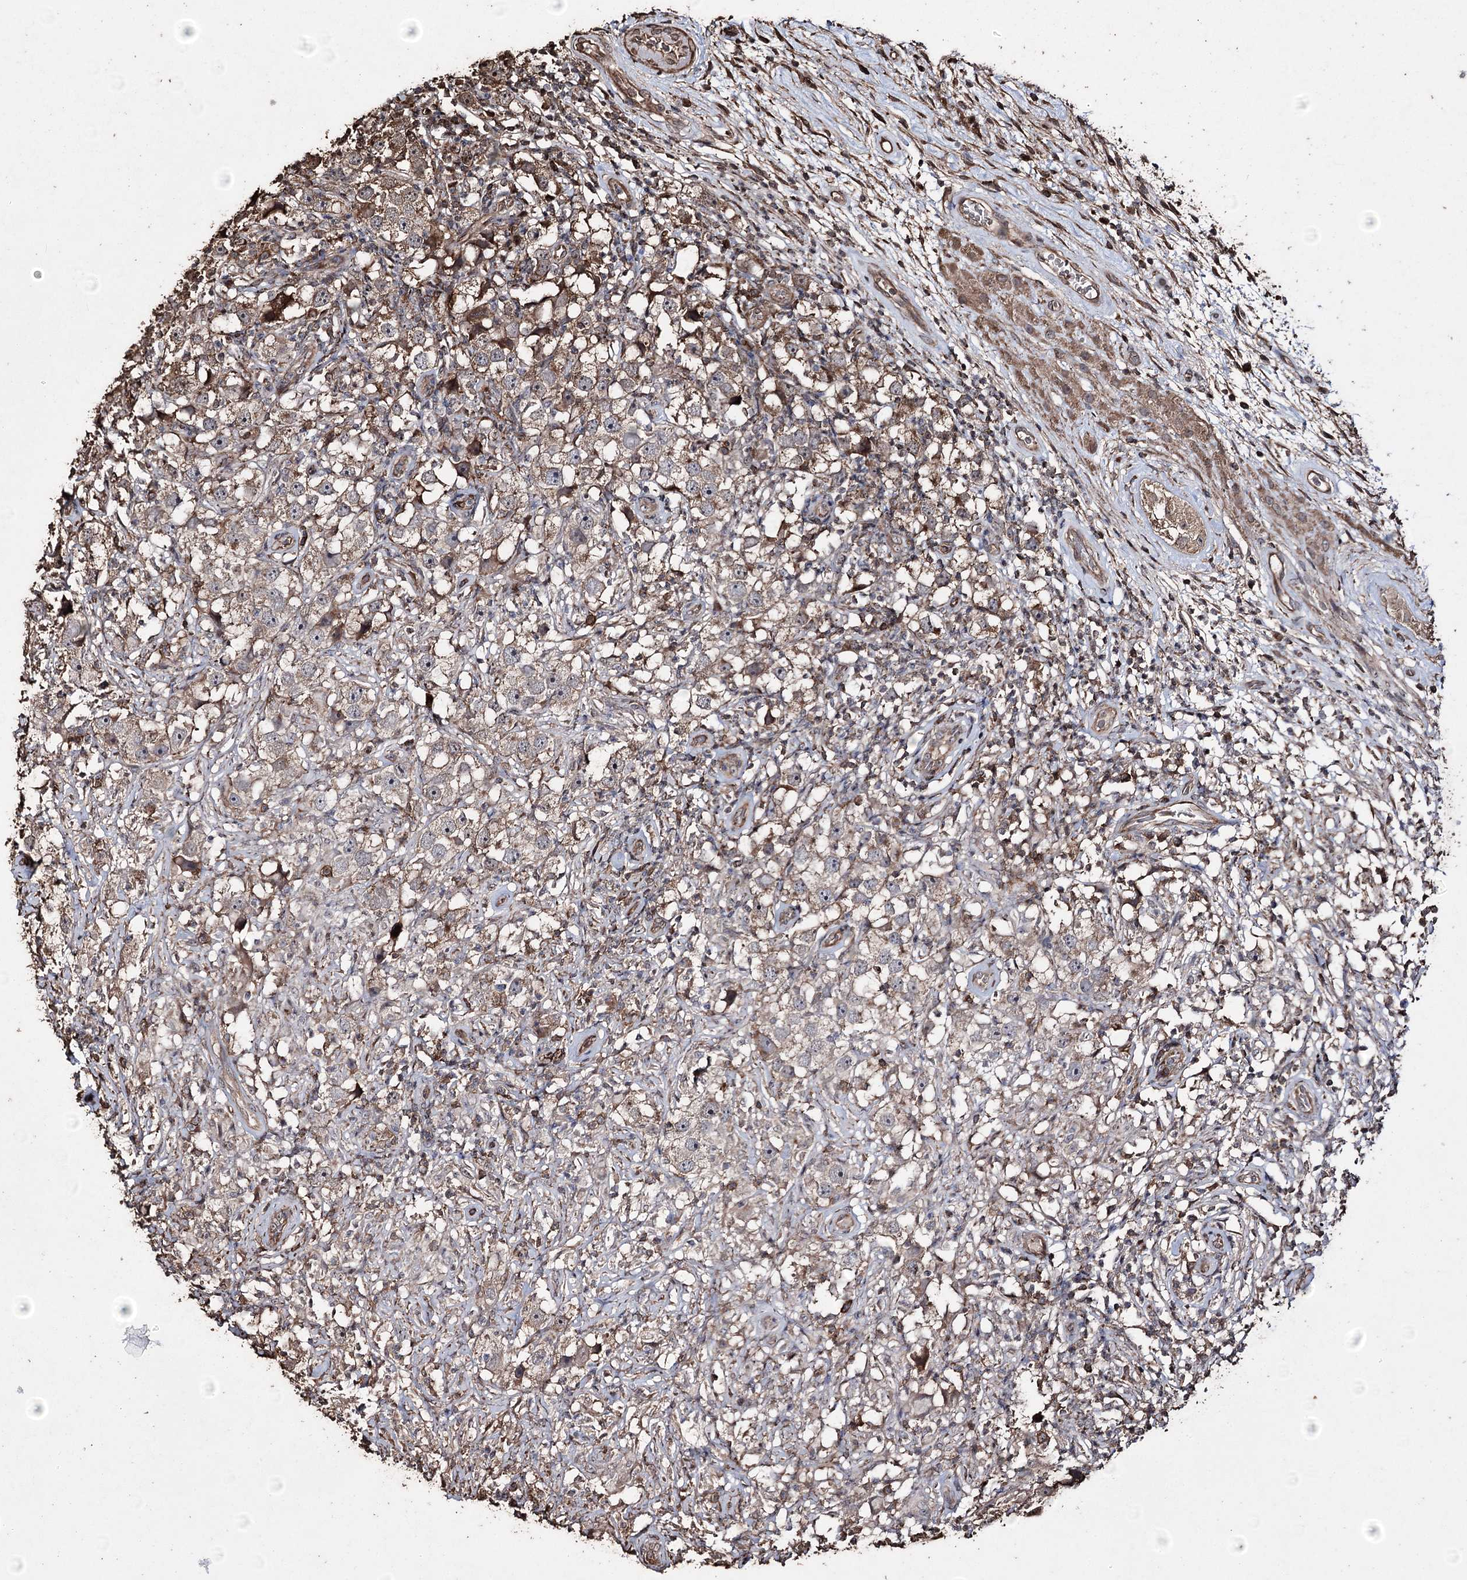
{"staining": {"intensity": "weak", "quantity": "<25%", "location": "cytoplasmic/membranous"}, "tissue": "testis cancer", "cell_type": "Tumor cells", "image_type": "cancer", "snomed": [{"axis": "morphology", "description": "Seminoma, NOS"}, {"axis": "topography", "description": "Testis"}], "caption": "Seminoma (testis) was stained to show a protein in brown. There is no significant staining in tumor cells.", "gene": "ZNF662", "patient": {"sex": "male", "age": 49}}